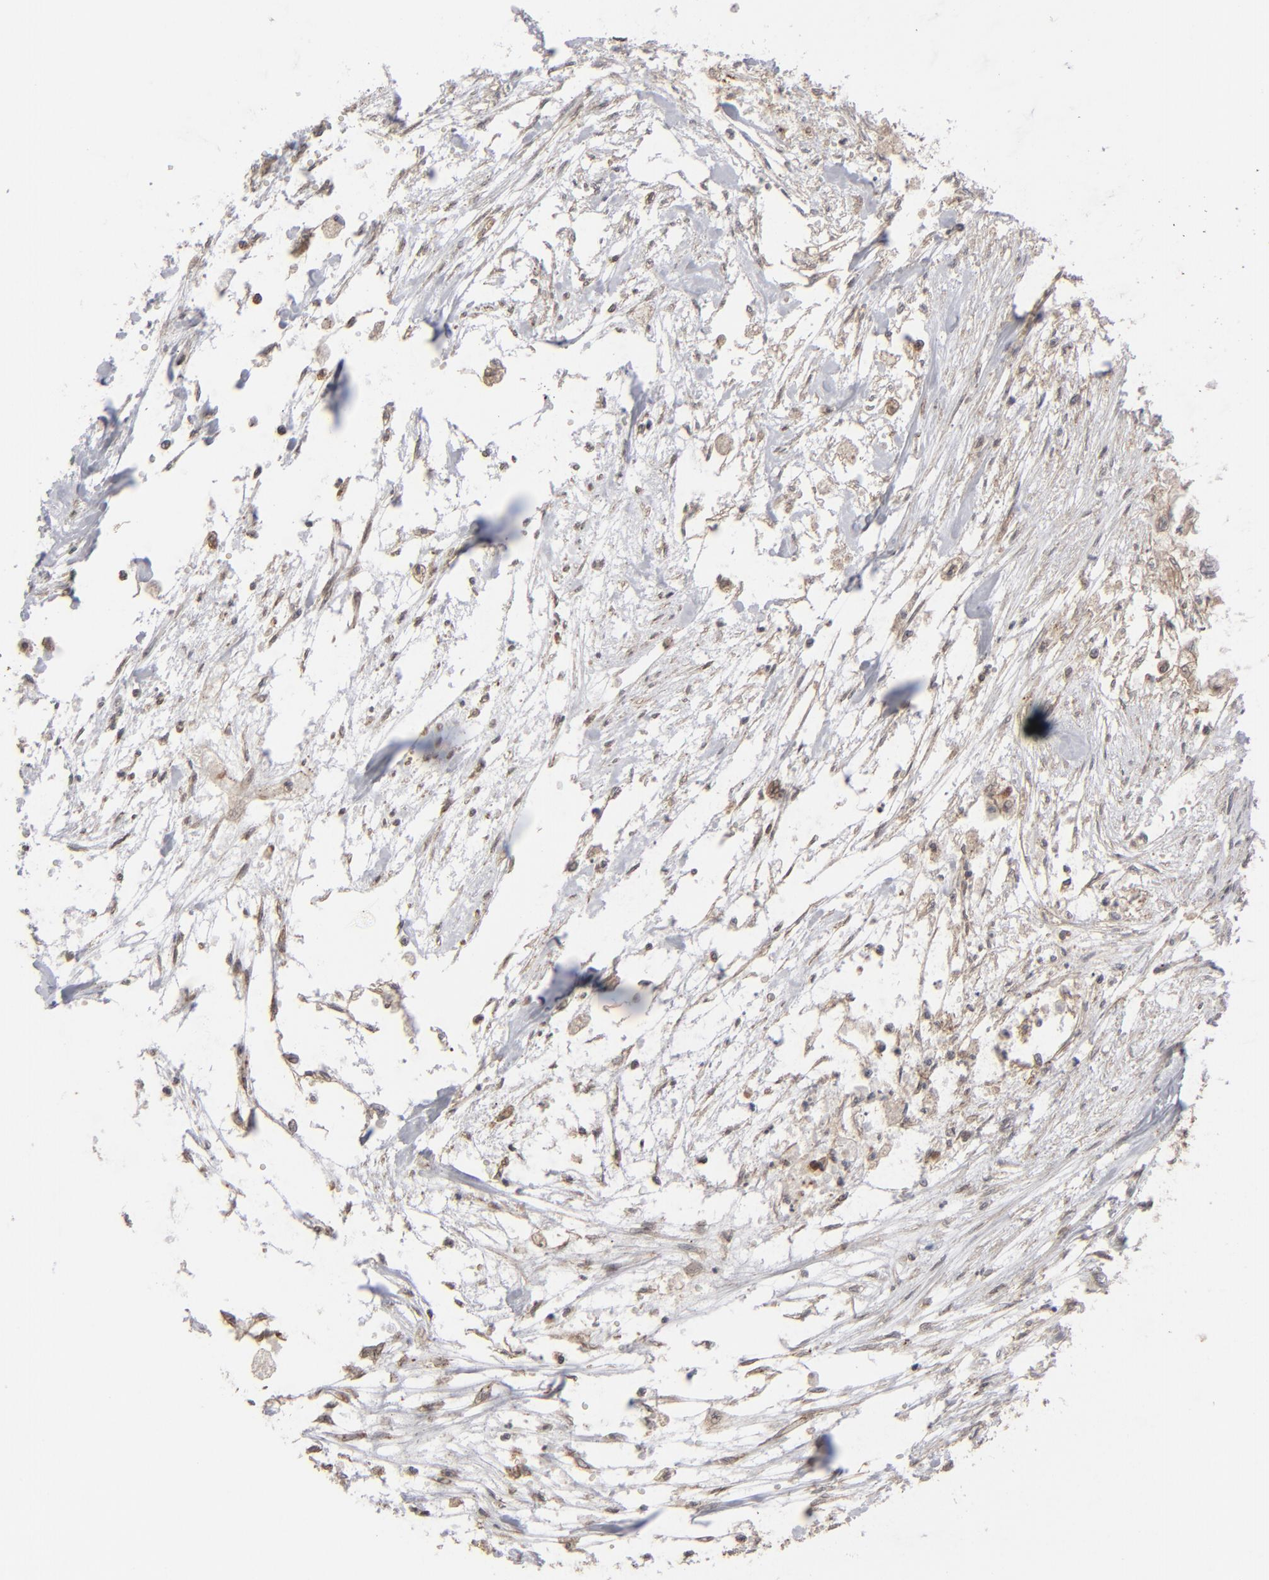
{"staining": {"intensity": "moderate", "quantity": ">75%", "location": "cytoplasmic/membranous"}, "tissue": "pancreatic cancer", "cell_type": "Tumor cells", "image_type": "cancer", "snomed": [{"axis": "morphology", "description": "Adenocarcinoma, NOS"}, {"axis": "topography", "description": "Pancreas"}], "caption": "This is a micrograph of IHC staining of pancreatic adenocarcinoma, which shows moderate expression in the cytoplasmic/membranous of tumor cells.", "gene": "STAT4", "patient": {"sex": "male", "age": 79}}